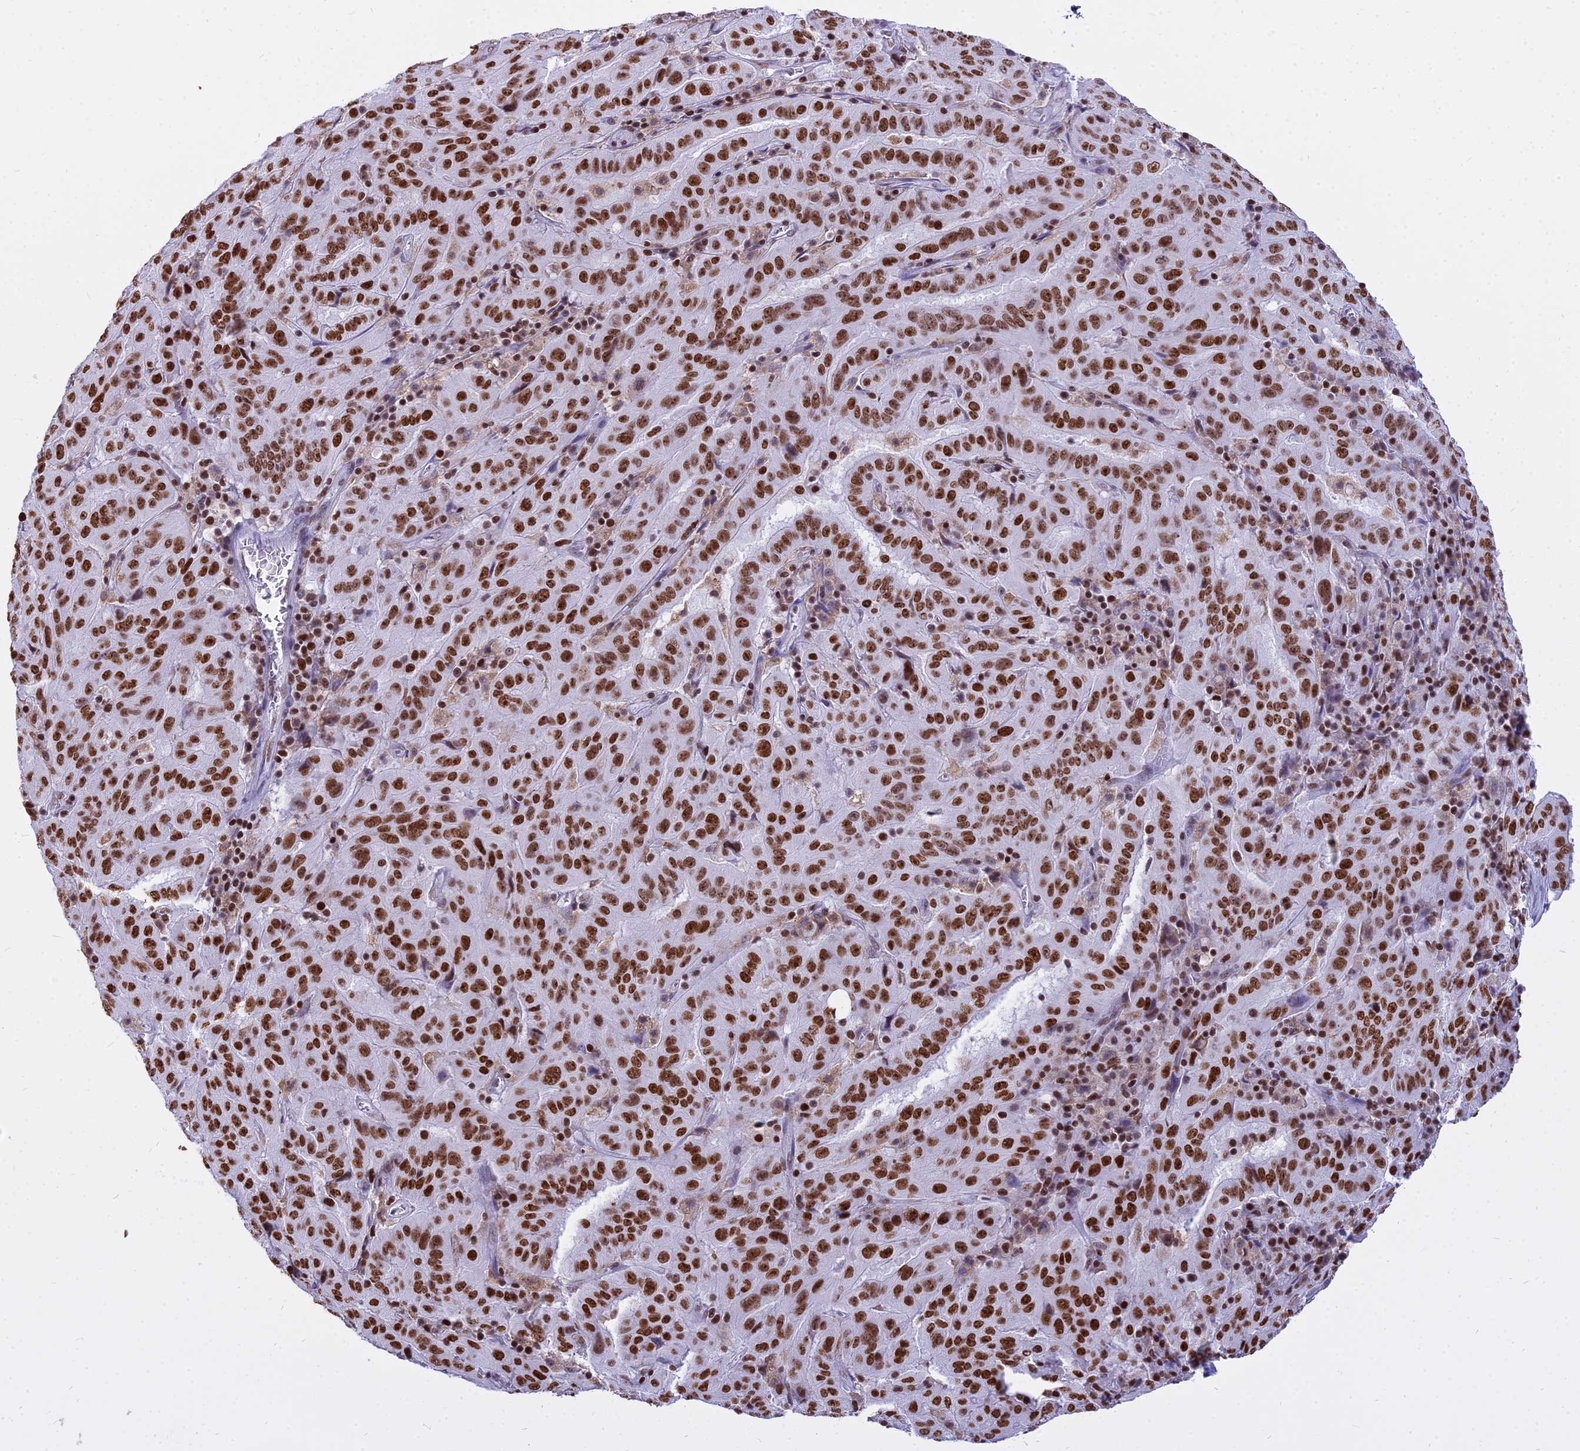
{"staining": {"intensity": "strong", "quantity": ">75%", "location": "nuclear"}, "tissue": "pancreatic cancer", "cell_type": "Tumor cells", "image_type": "cancer", "snomed": [{"axis": "morphology", "description": "Adenocarcinoma, NOS"}, {"axis": "topography", "description": "Pancreas"}], "caption": "Approximately >75% of tumor cells in human adenocarcinoma (pancreatic) display strong nuclear protein expression as visualized by brown immunohistochemical staining.", "gene": "PARP1", "patient": {"sex": "male", "age": 63}}